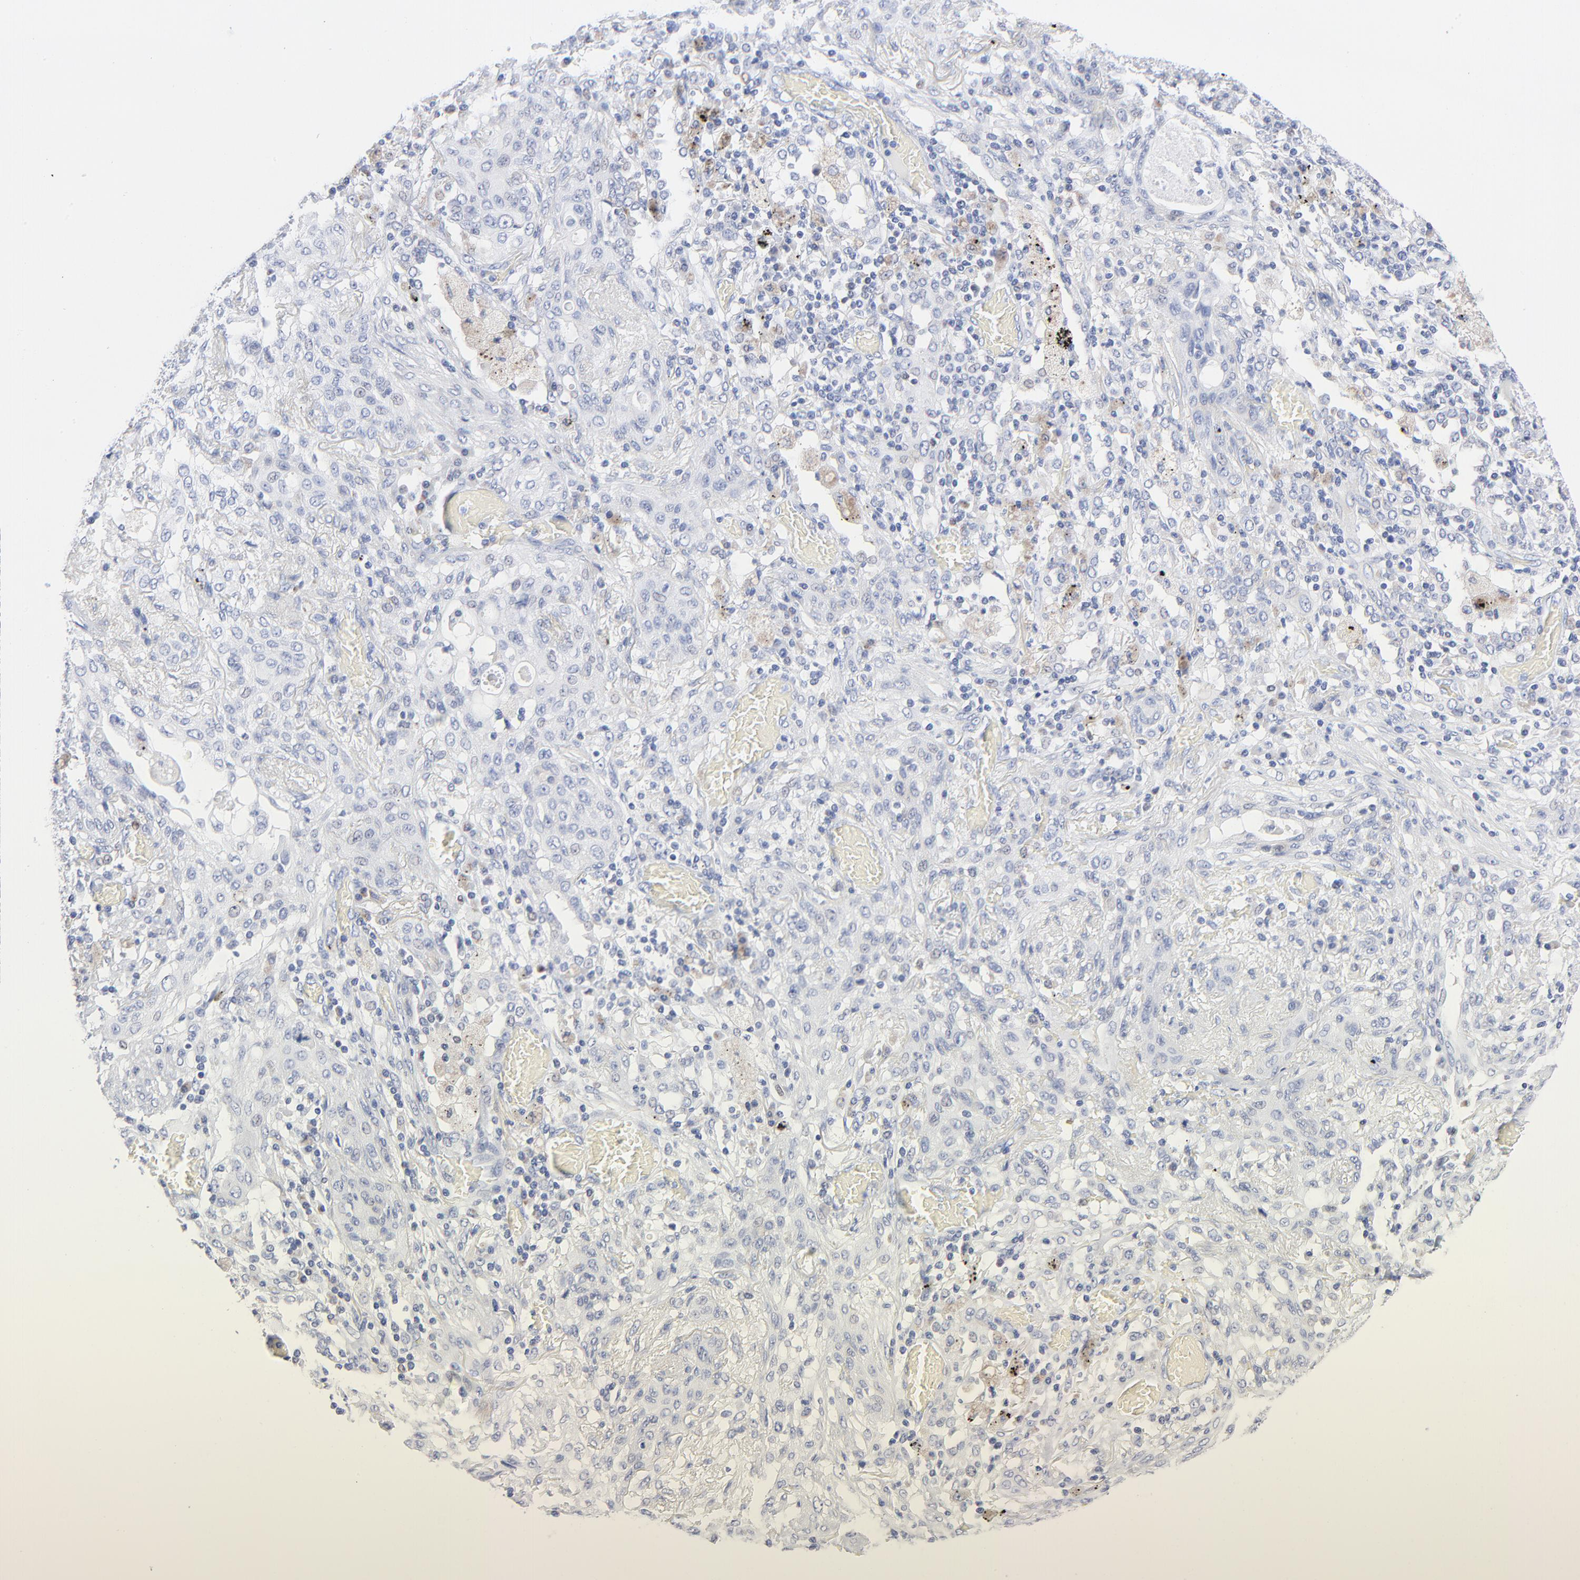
{"staining": {"intensity": "negative", "quantity": "none", "location": "none"}, "tissue": "lung cancer", "cell_type": "Tumor cells", "image_type": "cancer", "snomed": [{"axis": "morphology", "description": "Squamous cell carcinoma, NOS"}, {"axis": "topography", "description": "Lung"}], "caption": "This is a micrograph of immunohistochemistry (IHC) staining of lung cancer, which shows no staining in tumor cells. Brightfield microscopy of immunohistochemistry (IHC) stained with DAB (brown) and hematoxylin (blue), captured at high magnification.", "gene": "CHCHD10", "patient": {"sex": "female", "age": 47}}